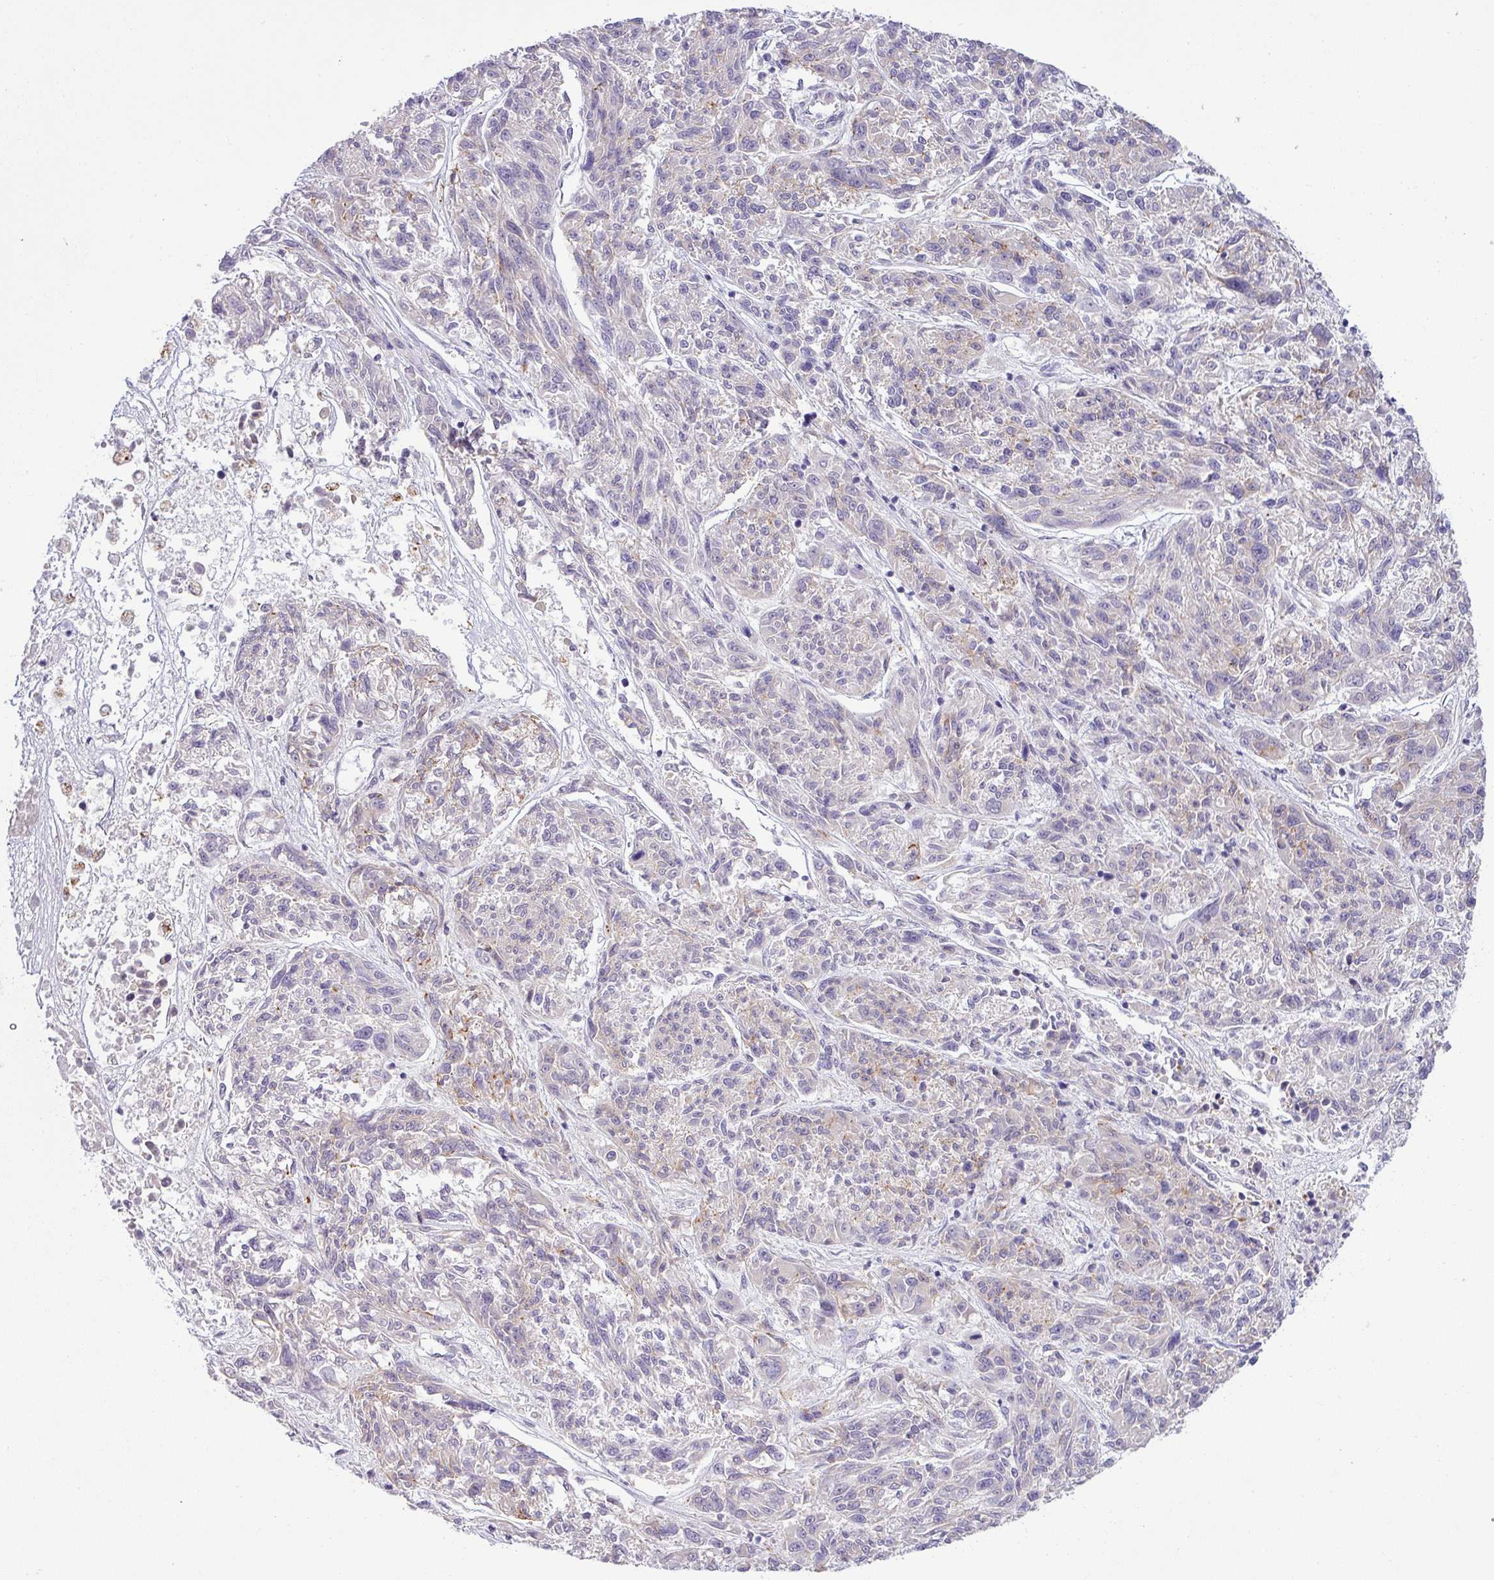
{"staining": {"intensity": "negative", "quantity": "none", "location": "none"}, "tissue": "melanoma", "cell_type": "Tumor cells", "image_type": "cancer", "snomed": [{"axis": "morphology", "description": "Malignant melanoma, NOS"}, {"axis": "topography", "description": "Skin"}], "caption": "This is an IHC histopathology image of melanoma. There is no expression in tumor cells.", "gene": "HBEGF", "patient": {"sex": "male", "age": 53}}